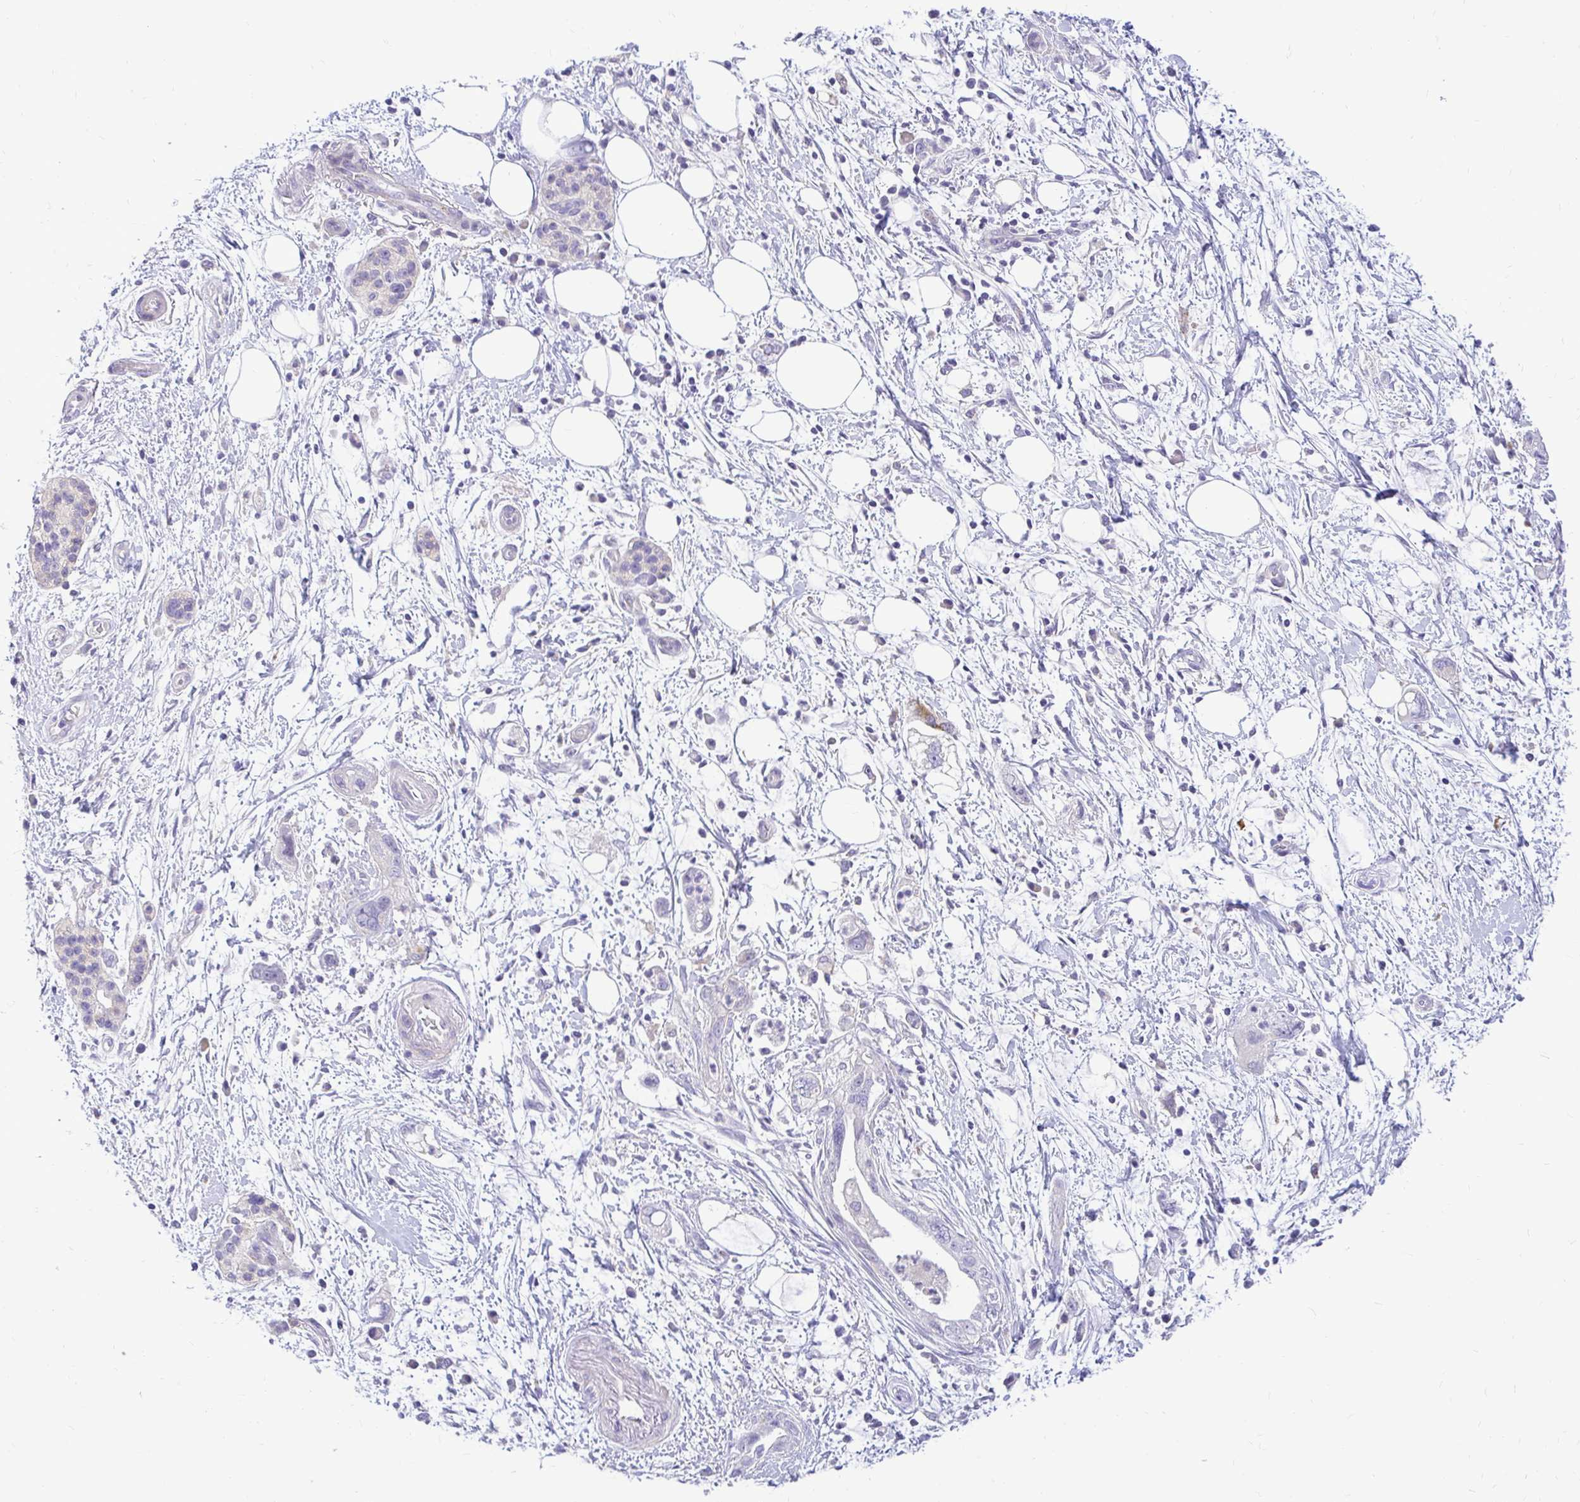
{"staining": {"intensity": "negative", "quantity": "none", "location": "none"}, "tissue": "pancreatic cancer", "cell_type": "Tumor cells", "image_type": "cancer", "snomed": [{"axis": "morphology", "description": "Adenocarcinoma, NOS"}, {"axis": "topography", "description": "Pancreas"}], "caption": "Immunohistochemistry photomicrograph of neoplastic tissue: human pancreatic cancer (adenocarcinoma) stained with DAB (3,3'-diaminobenzidine) shows no significant protein staining in tumor cells.", "gene": "PKN3", "patient": {"sex": "female", "age": 73}}